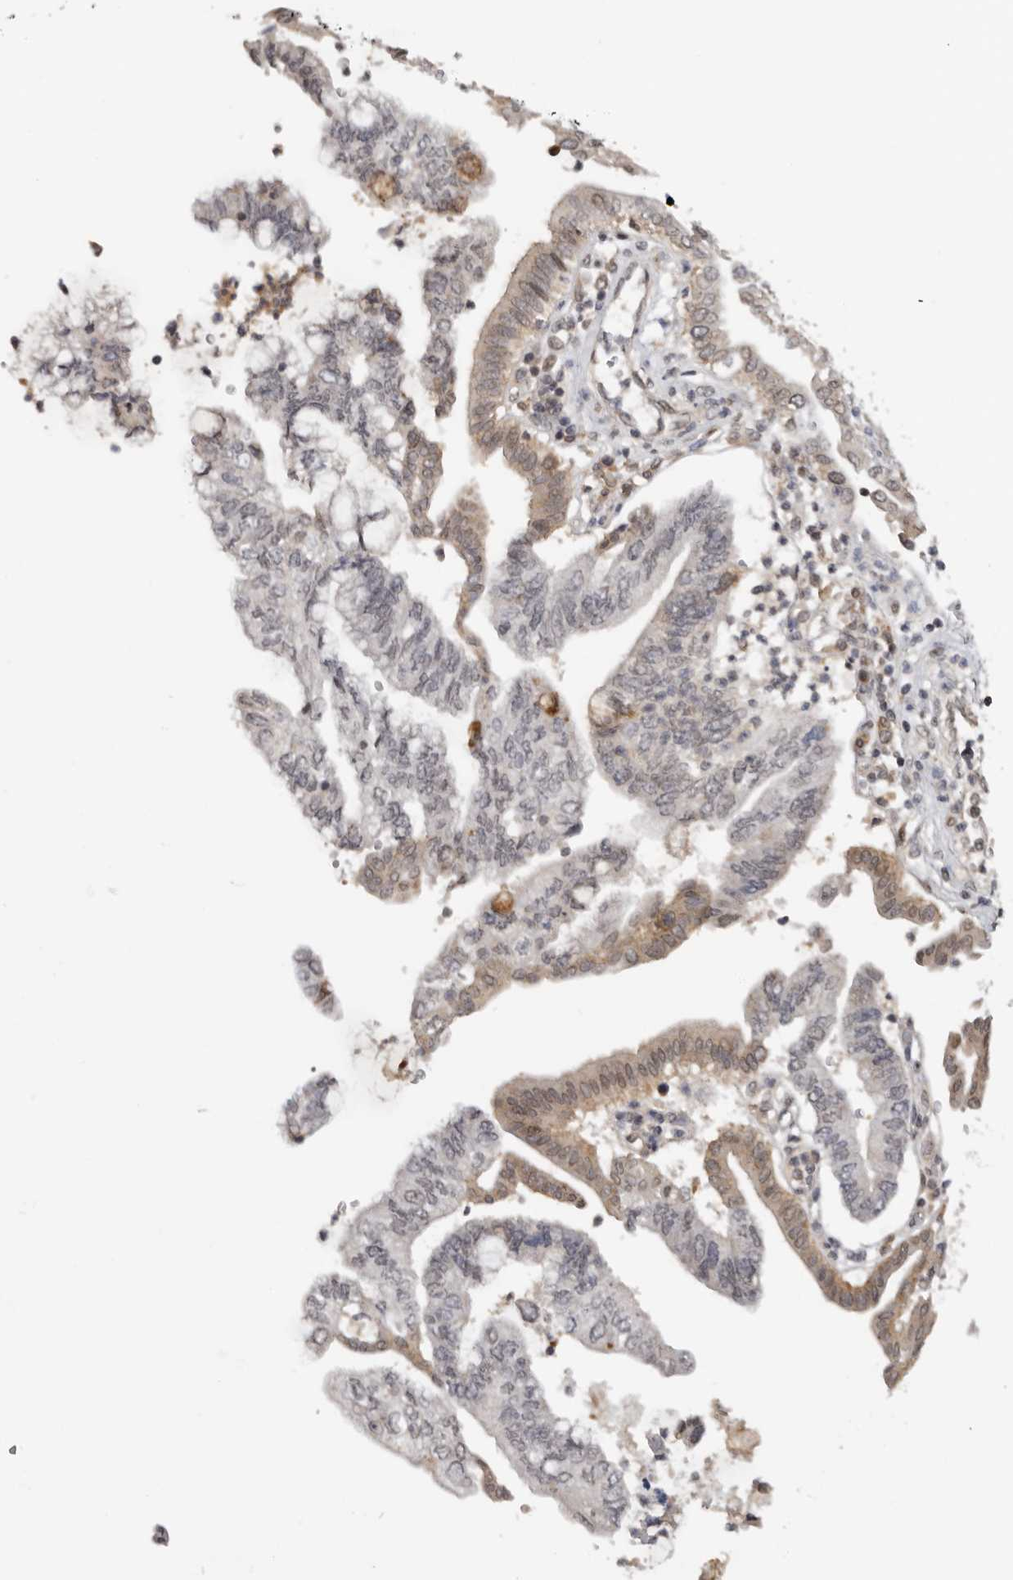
{"staining": {"intensity": "weak", "quantity": "<25%", "location": "cytoplasmic/membranous"}, "tissue": "pancreatic cancer", "cell_type": "Tumor cells", "image_type": "cancer", "snomed": [{"axis": "morphology", "description": "Adenocarcinoma, NOS"}, {"axis": "topography", "description": "Pancreas"}], "caption": "Protein analysis of pancreatic cancer (adenocarcinoma) demonstrates no significant positivity in tumor cells.", "gene": "KIF2B", "patient": {"sex": "female", "age": 73}}